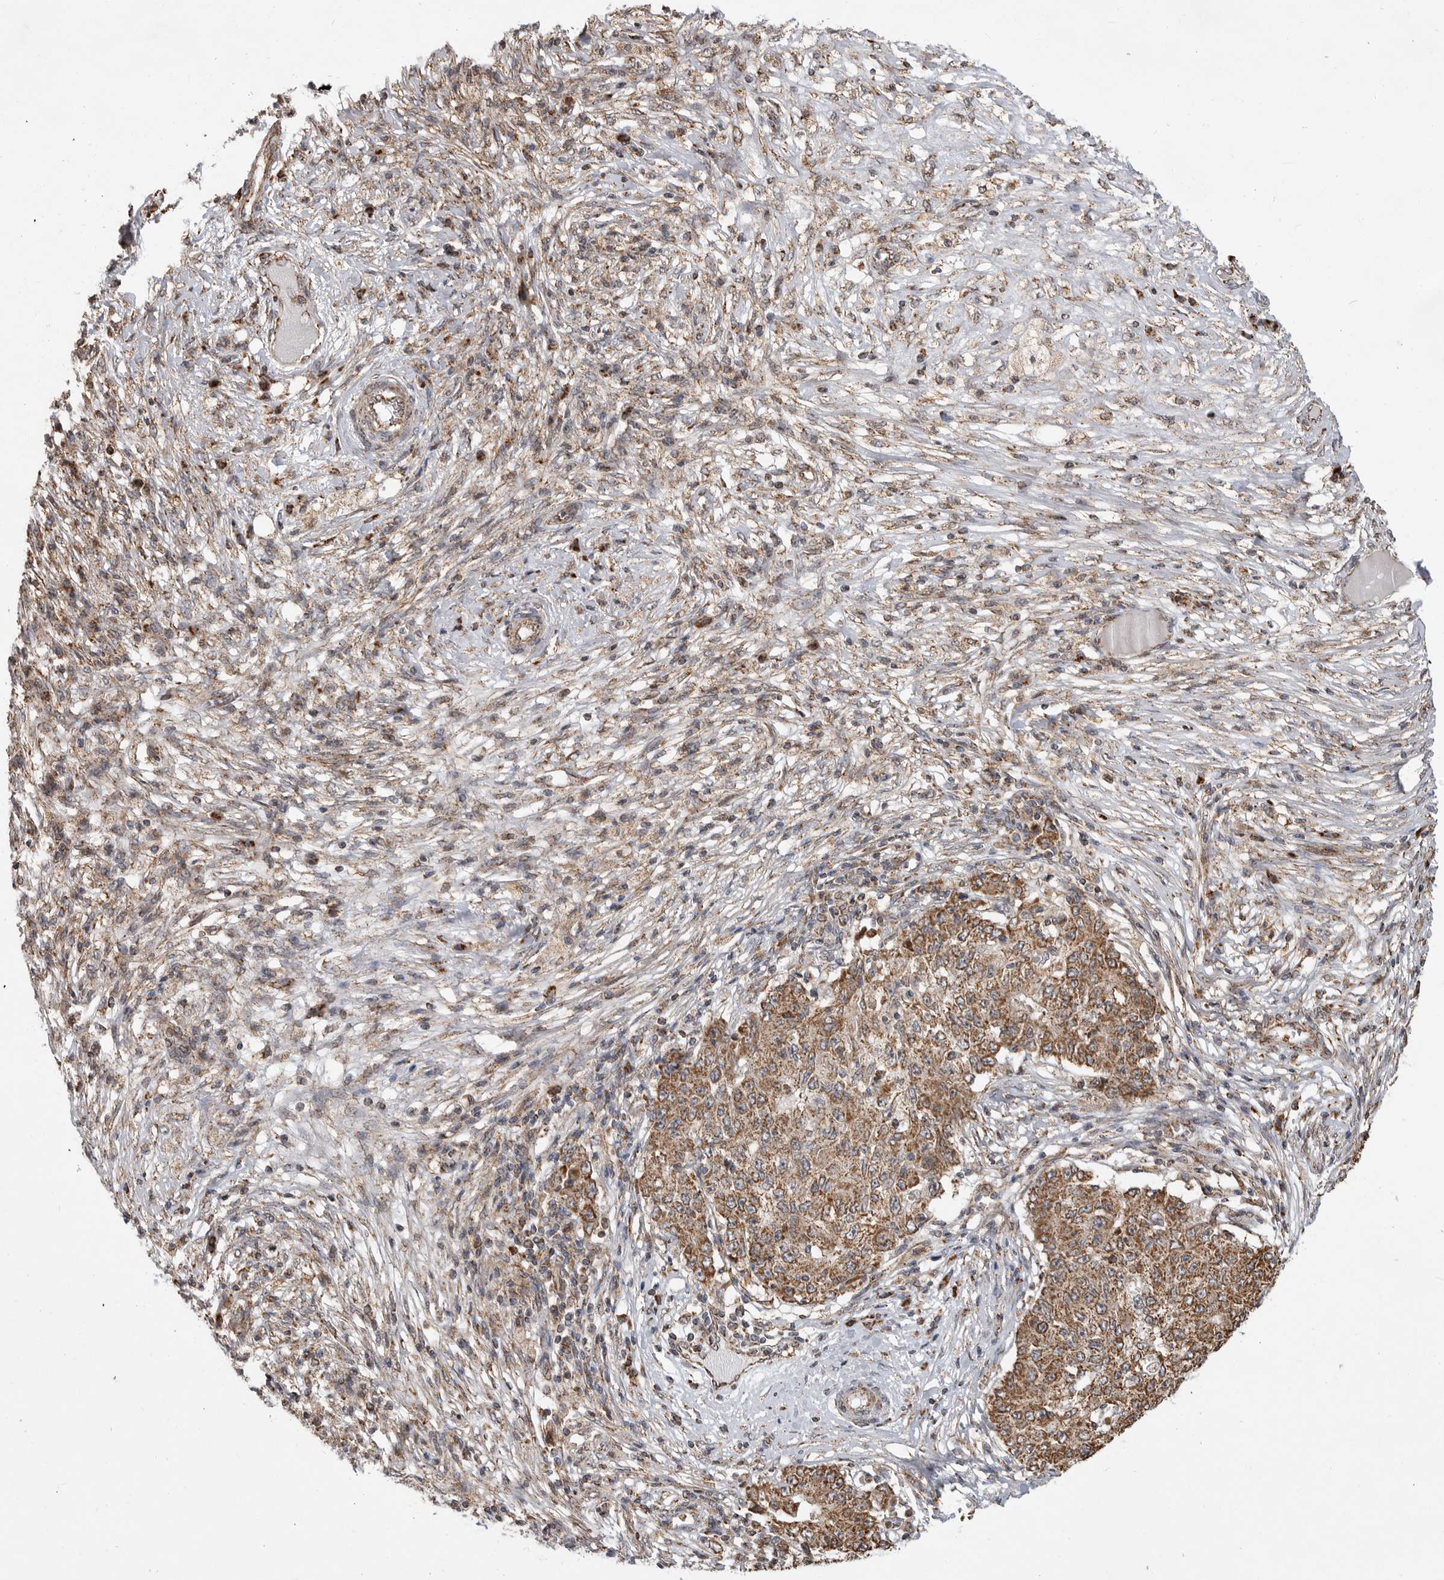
{"staining": {"intensity": "moderate", "quantity": ">75%", "location": "cytoplasmic/membranous"}, "tissue": "ovarian cancer", "cell_type": "Tumor cells", "image_type": "cancer", "snomed": [{"axis": "morphology", "description": "Carcinoma, endometroid"}, {"axis": "topography", "description": "Ovary"}], "caption": "The histopathology image exhibits a brown stain indicating the presence of a protein in the cytoplasmic/membranous of tumor cells in ovarian cancer. The protein is shown in brown color, while the nuclei are stained blue.", "gene": "GCNT2", "patient": {"sex": "female", "age": 42}}